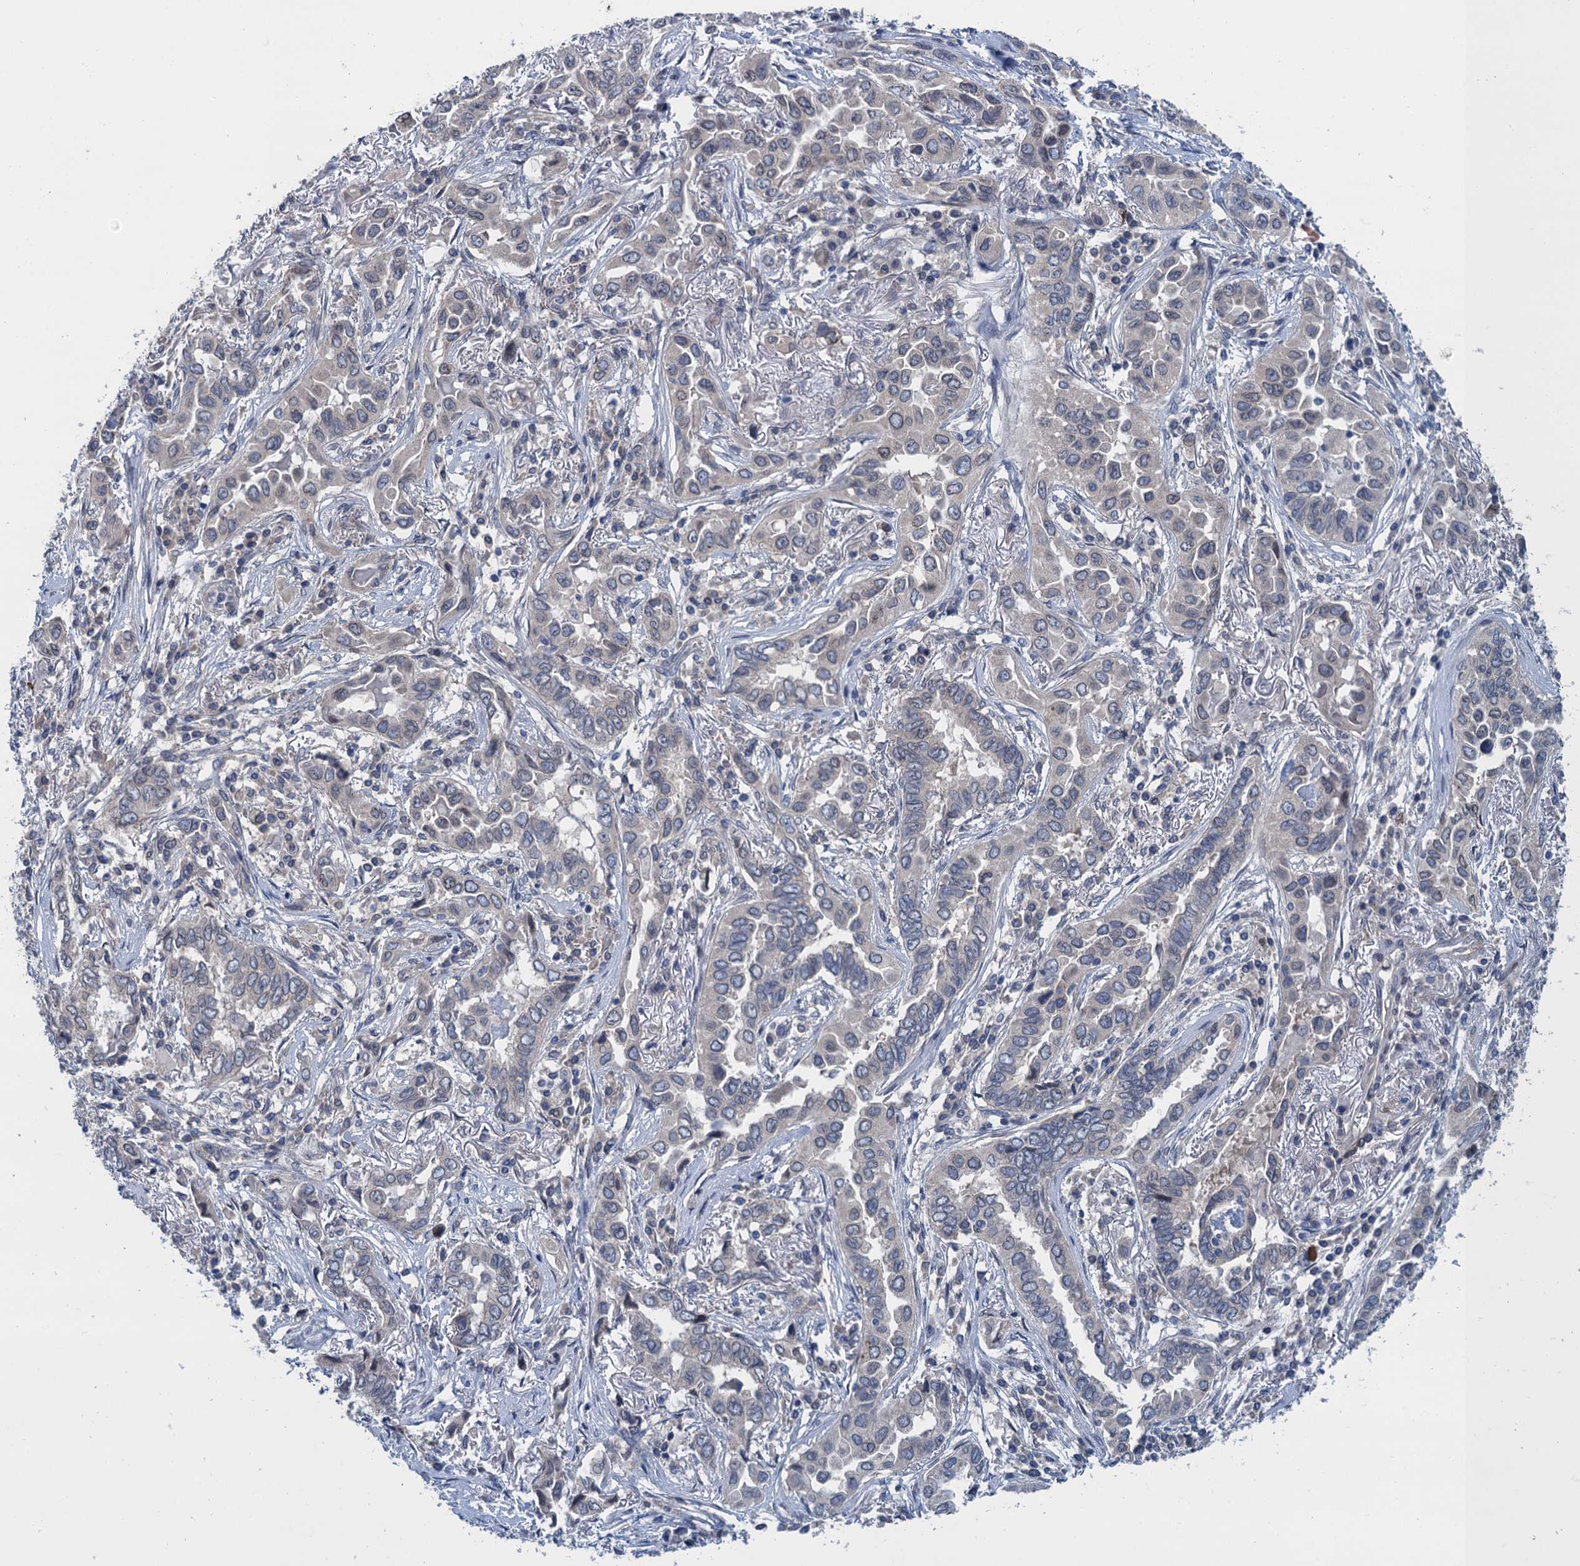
{"staining": {"intensity": "negative", "quantity": "none", "location": "none"}, "tissue": "lung cancer", "cell_type": "Tumor cells", "image_type": "cancer", "snomed": [{"axis": "morphology", "description": "Adenocarcinoma, NOS"}, {"axis": "topography", "description": "Lung"}], "caption": "High power microscopy photomicrograph of an IHC image of lung cancer, revealing no significant expression in tumor cells. Nuclei are stained in blue.", "gene": "CTU2", "patient": {"sex": "female", "age": 76}}